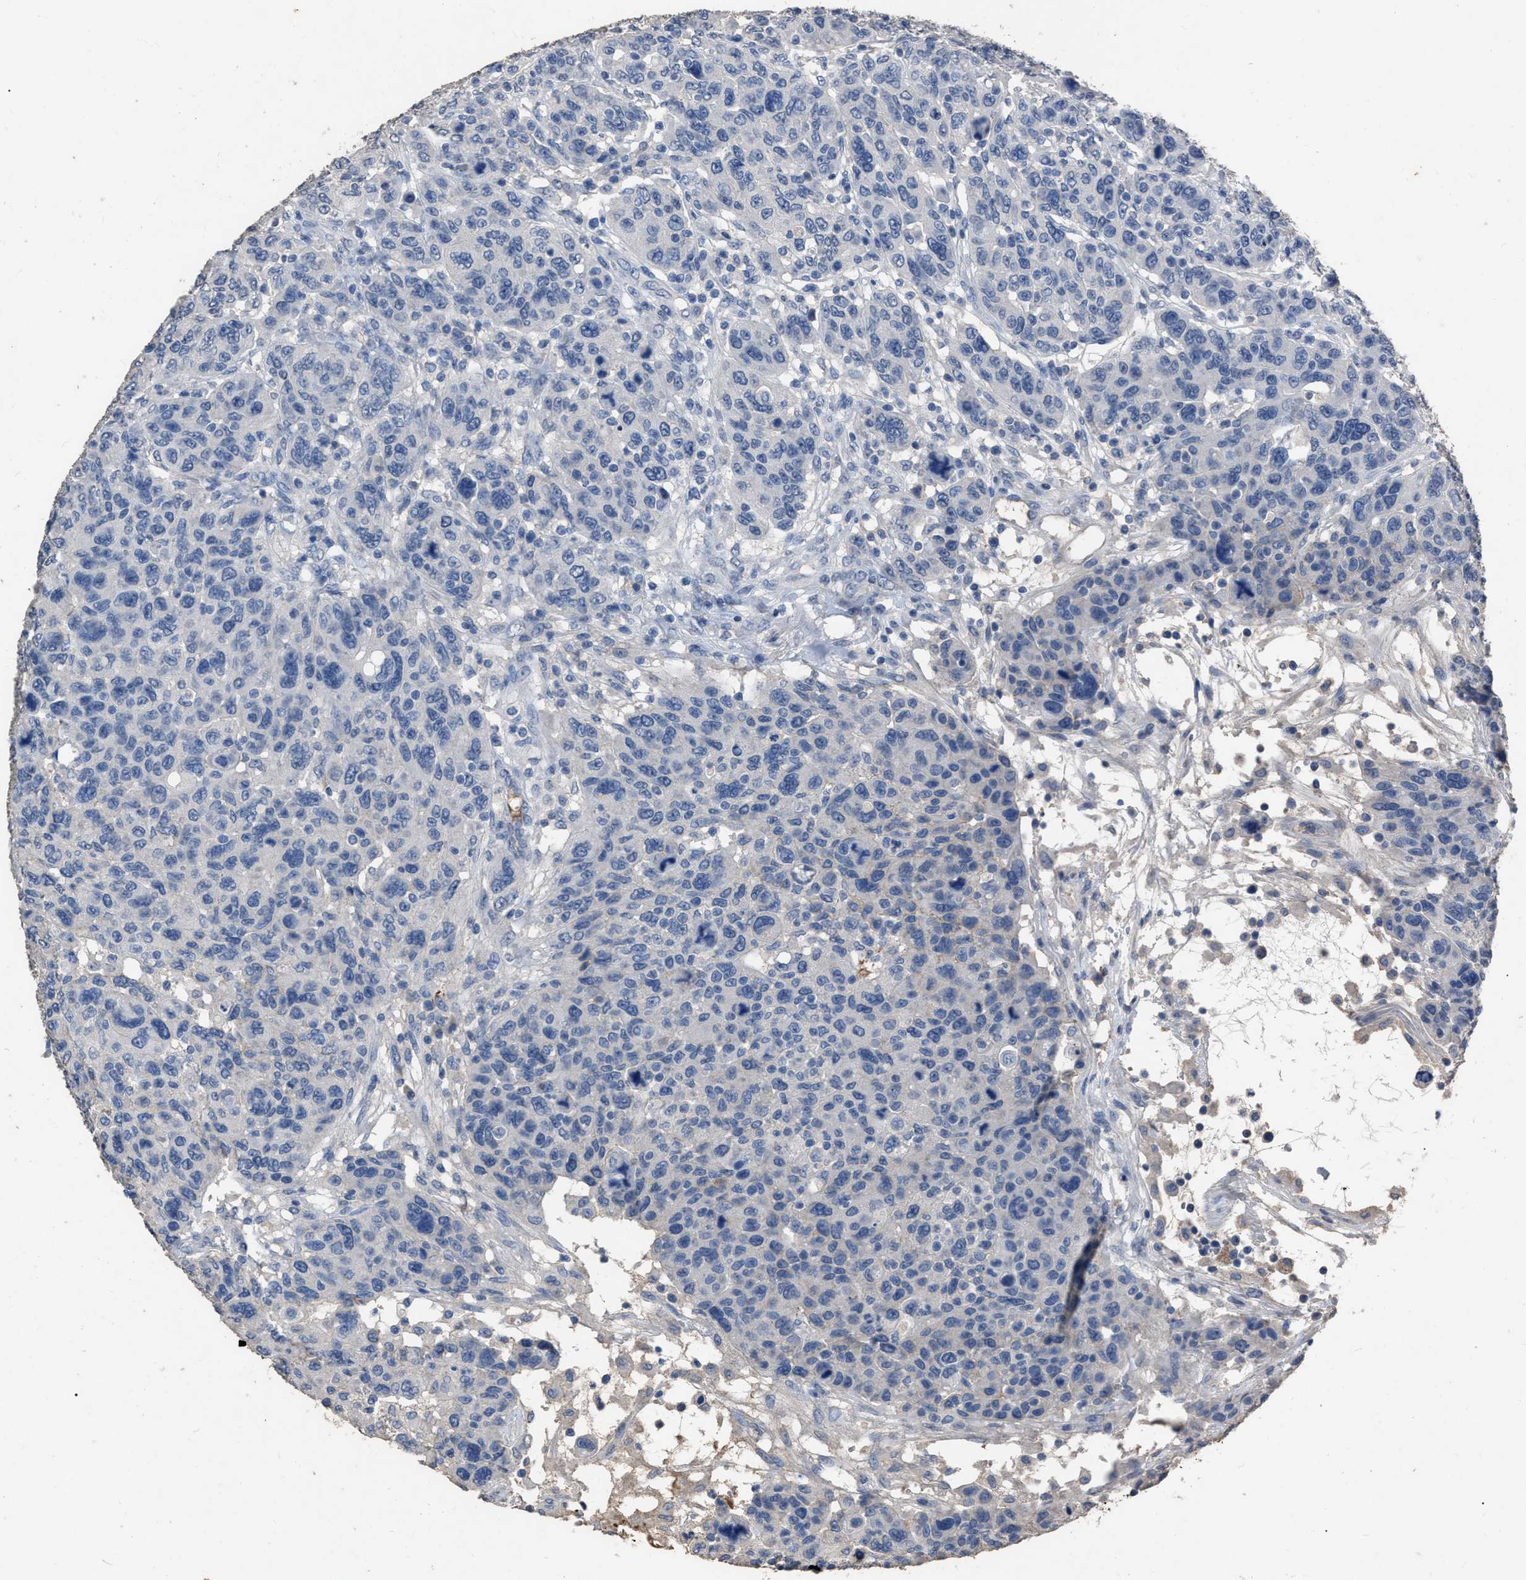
{"staining": {"intensity": "negative", "quantity": "none", "location": "none"}, "tissue": "breast cancer", "cell_type": "Tumor cells", "image_type": "cancer", "snomed": [{"axis": "morphology", "description": "Duct carcinoma"}, {"axis": "topography", "description": "Breast"}], "caption": "DAB immunohistochemical staining of breast cancer (infiltrating ductal carcinoma) demonstrates no significant expression in tumor cells. Brightfield microscopy of IHC stained with DAB (3,3'-diaminobenzidine) (brown) and hematoxylin (blue), captured at high magnification.", "gene": "HABP2", "patient": {"sex": "female", "age": 37}}